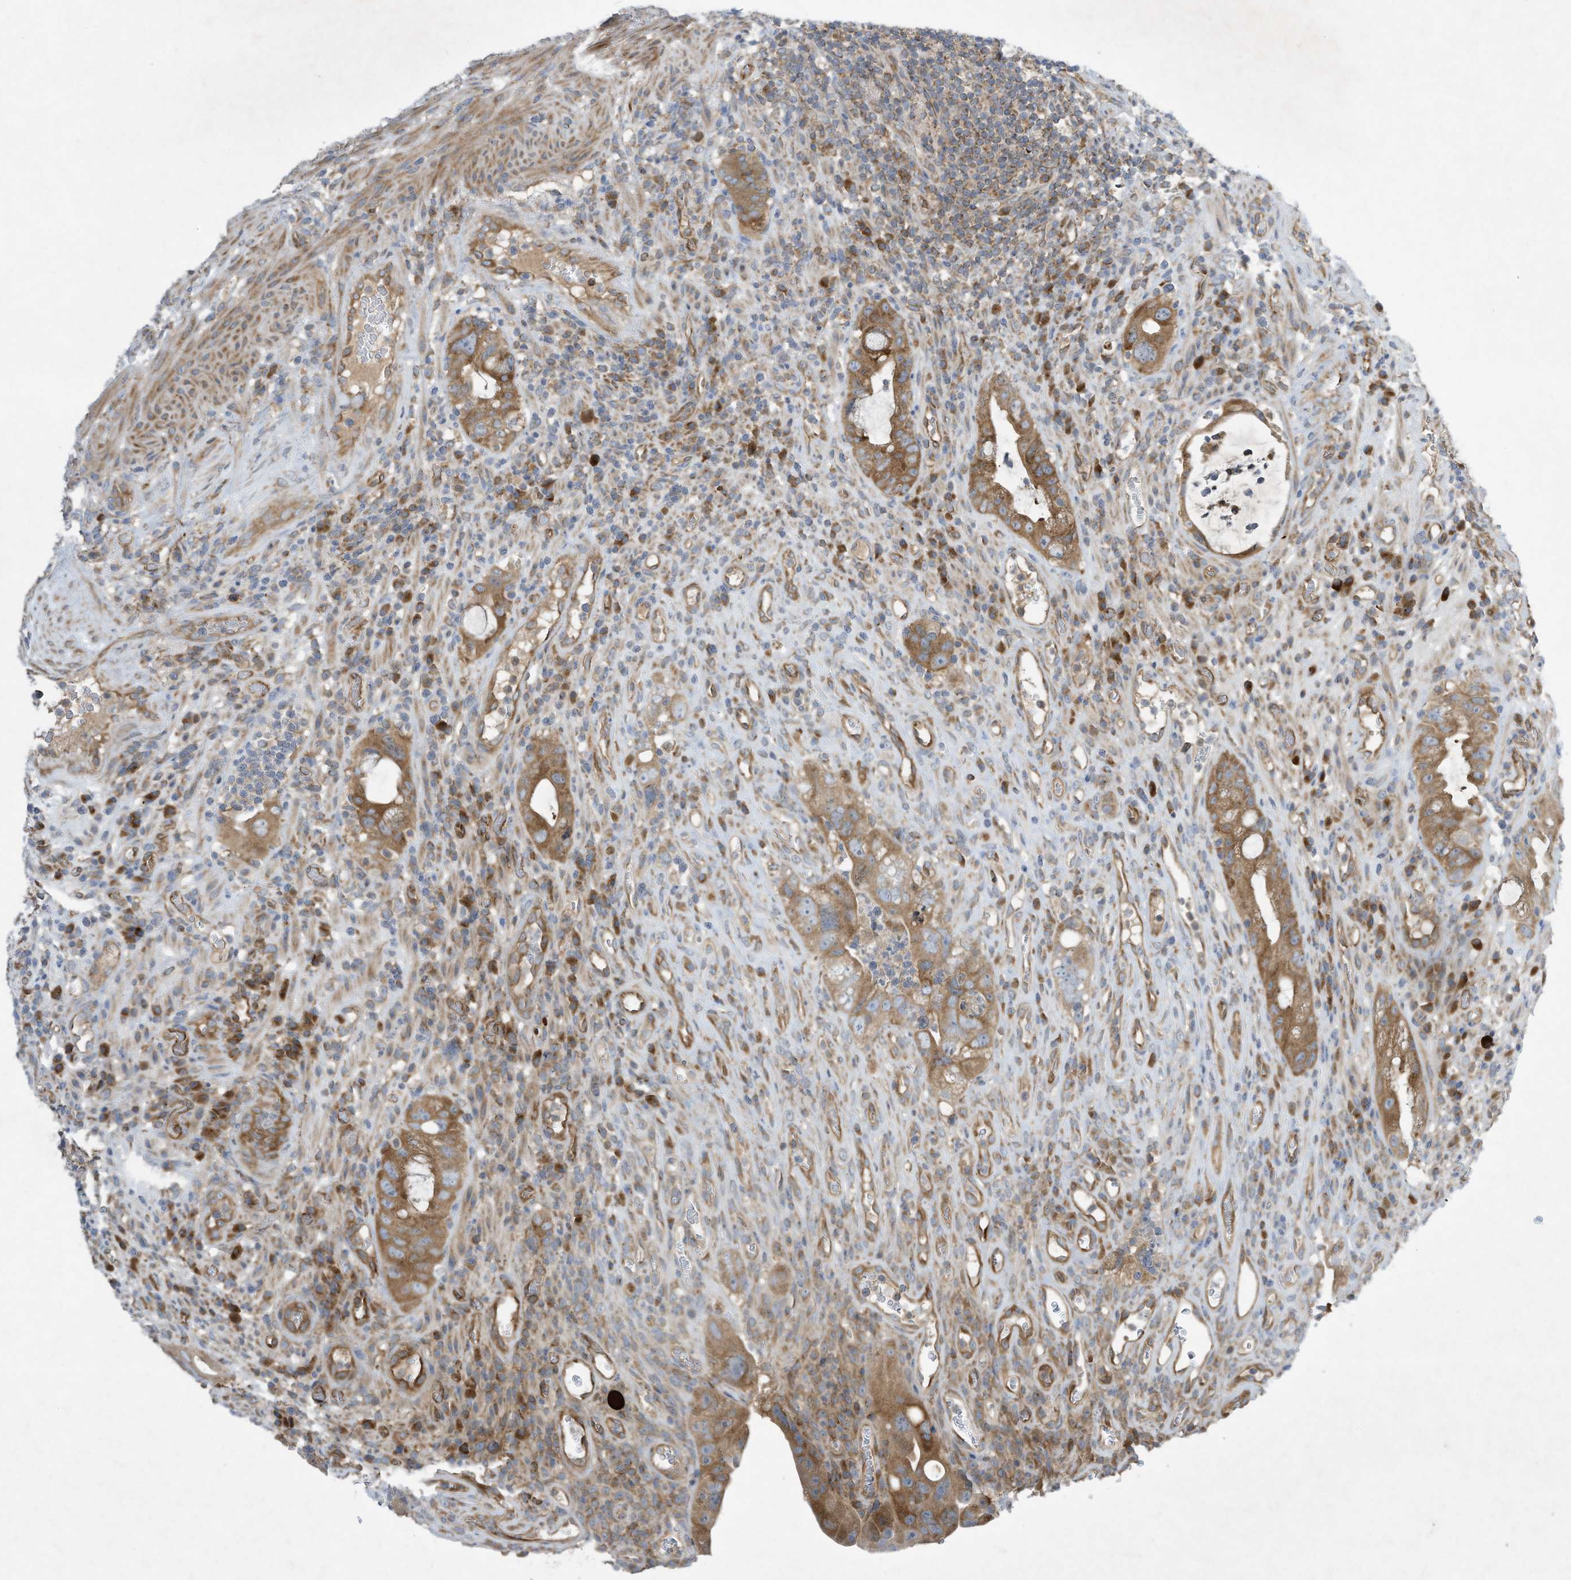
{"staining": {"intensity": "moderate", "quantity": ">75%", "location": "cytoplasmic/membranous"}, "tissue": "colorectal cancer", "cell_type": "Tumor cells", "image_type": "cancer", "snomed": [{"axis": "morphology", "description": "Adenocarcinoma, NOS"}, {"axis": "topography", "description": "Rectum"}], "caption": "This is a photomicrograph of immunohistochemistry staining of colorectal cancer, which shows moderate positivity in the cytoplasmic/membranous of tumor cells.", "gene": "SYNJ2", "patient": {"sex": "male", "age": 59}}